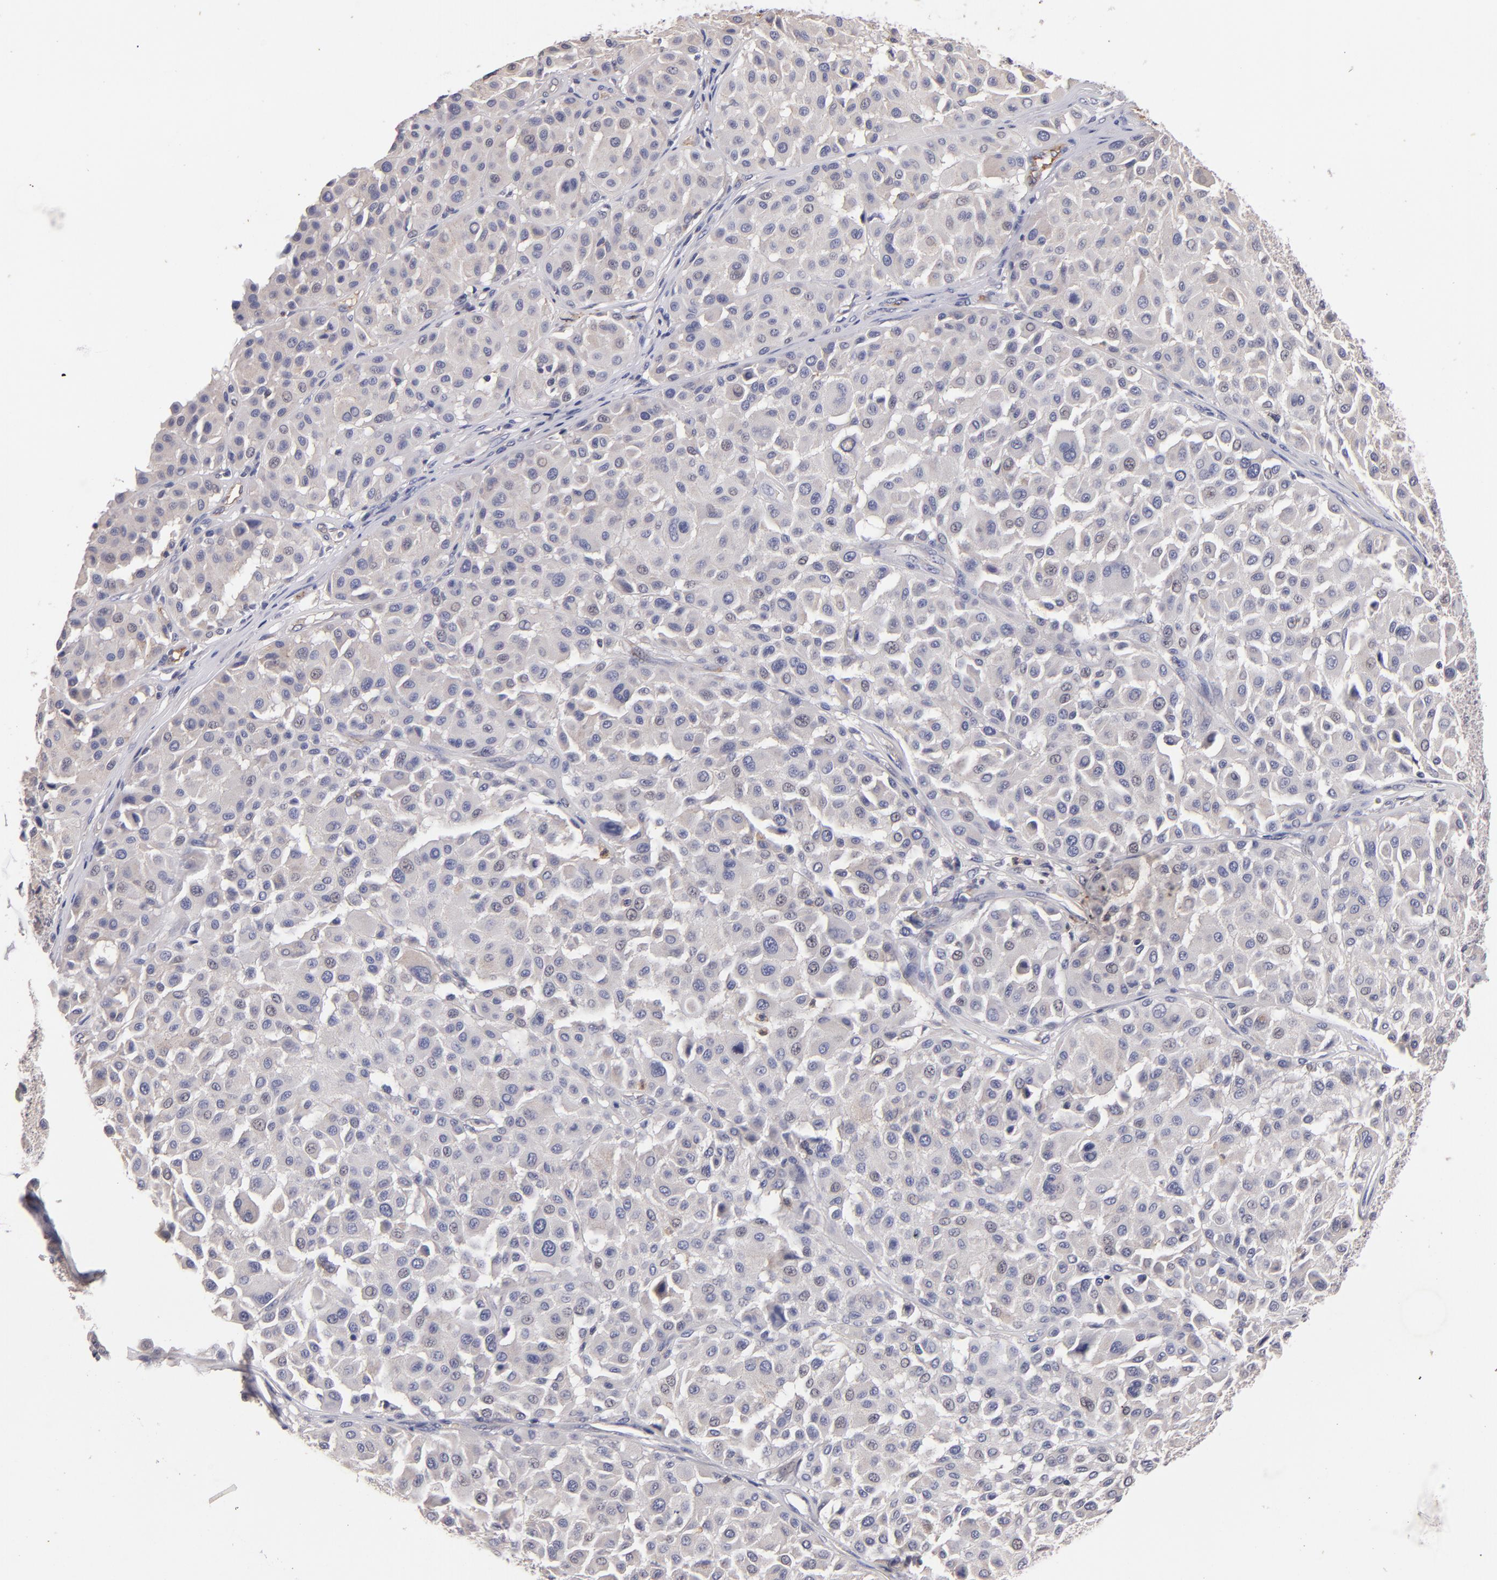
{"staining": {"intensity": "negative", "quantity": "none", "location": "none"}, "tissue": "melanoma", "cell_type": "Tumor cells", "image_type": "cancer", "snomed": [{"axis": "morphology", "description": "Malignant melanoma, Metastatic site"}, {"axis": "topography", "description": "Soft tissue"}], "caption": "Melanoma was stained to show a protein in brown. There is no significant staining in tumor cells. (DAB IHC visualized using brightfield microscopy, high magnification).", "gene": "CLDN5", "patient": {"sex": "male", "age": 41}}